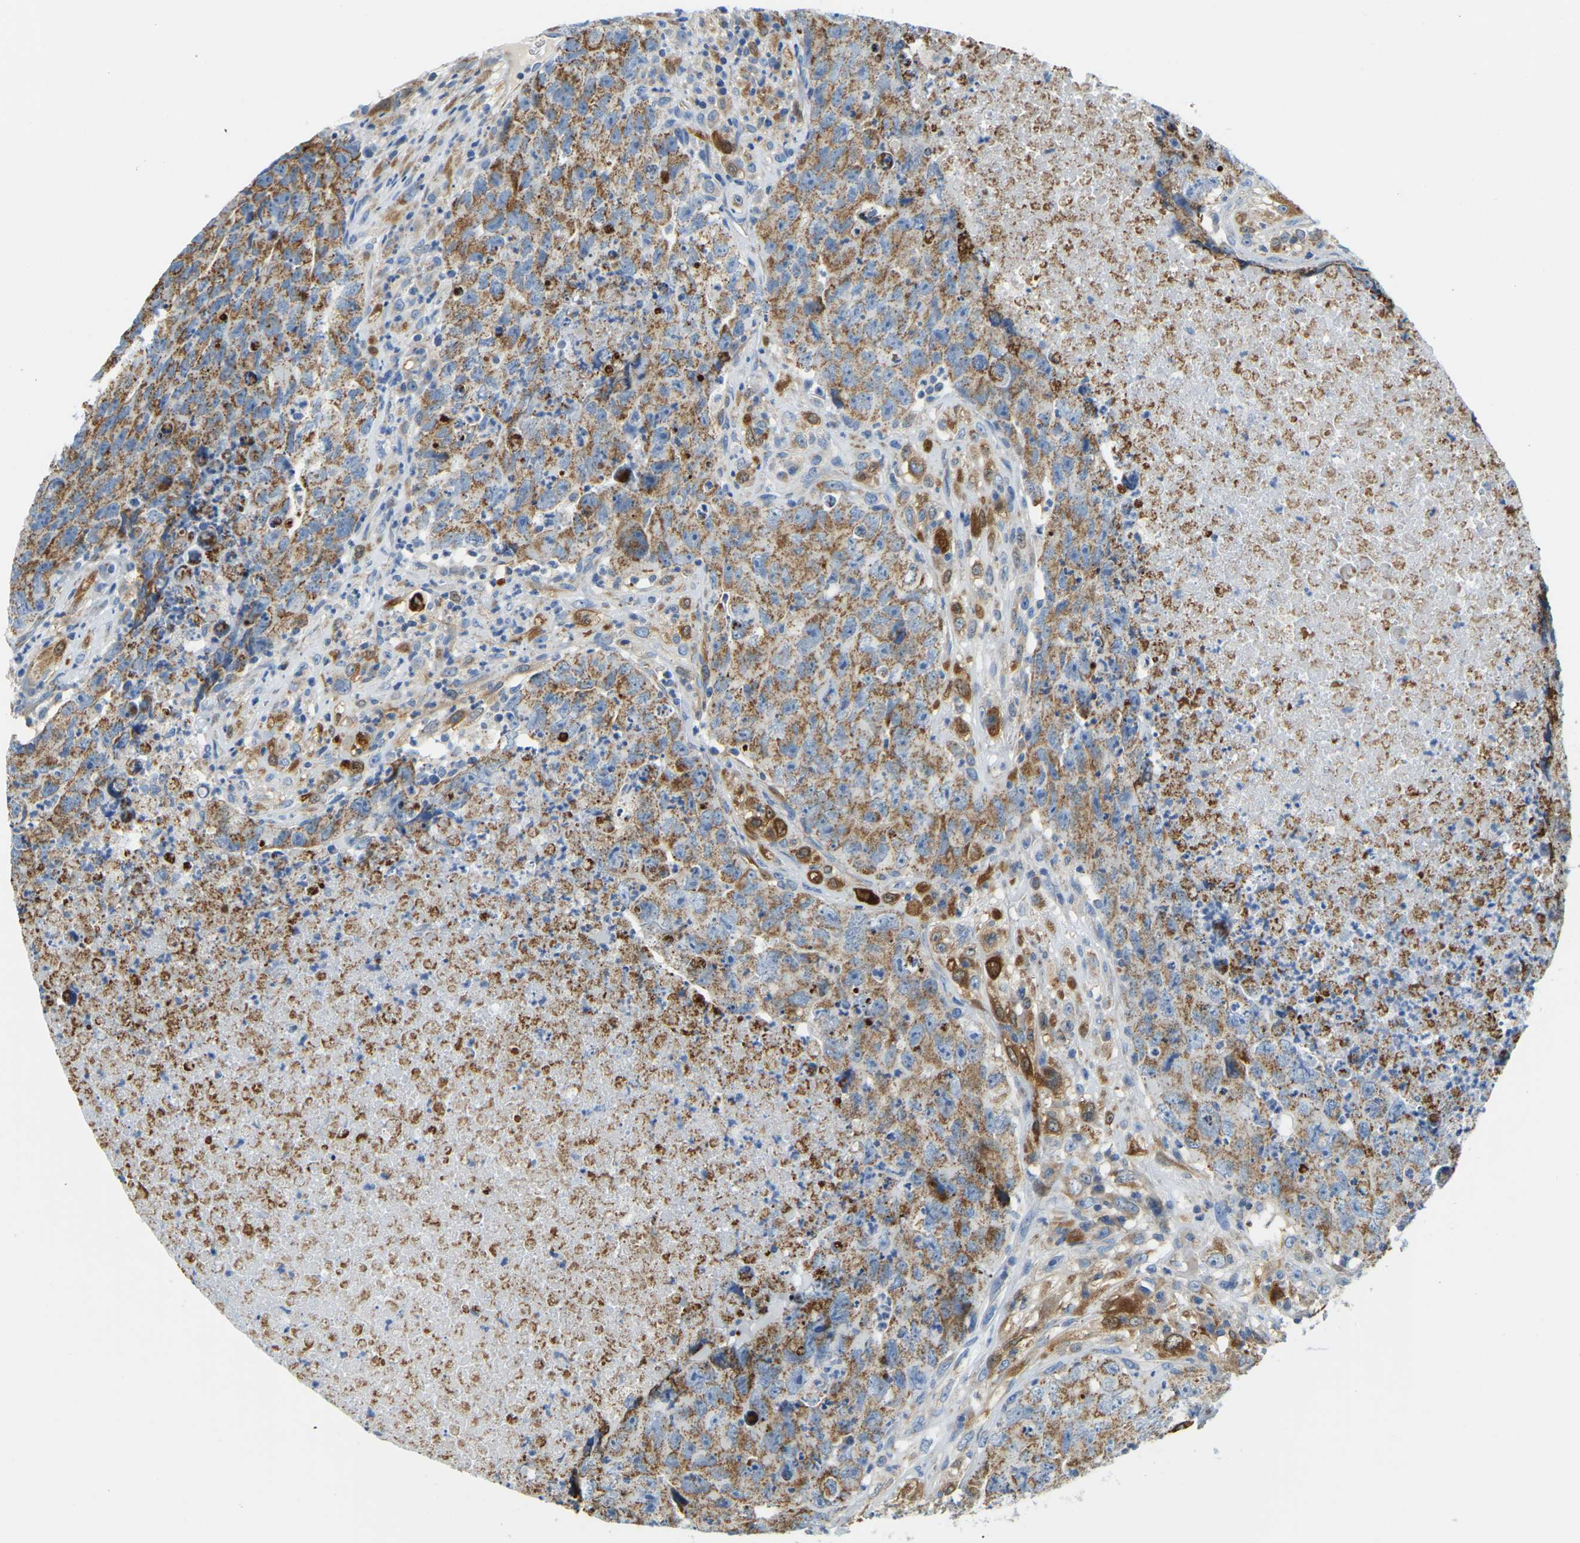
{"staining": {"intensity": "moderate", "quantity": ">75%", "location": "cytoplasmic/membranous"}, "tissue": "testis cancer", "cell_type": "Tumor cells", "image_type": "cancer", "snomed": [{"axis": "morphology", "description": "Carcinoma, Embryonal, NOS"}, {"axis": "topography", "description": "Testis"}], "caption": "Approximately >75% of tumor cells in testis cancer show moderate cytoplasmic/membranous protein positivity as visualized by brown immunohistochemical staining.", "gene": "GDA", "patient": {"sex": "male", "age": 32}}